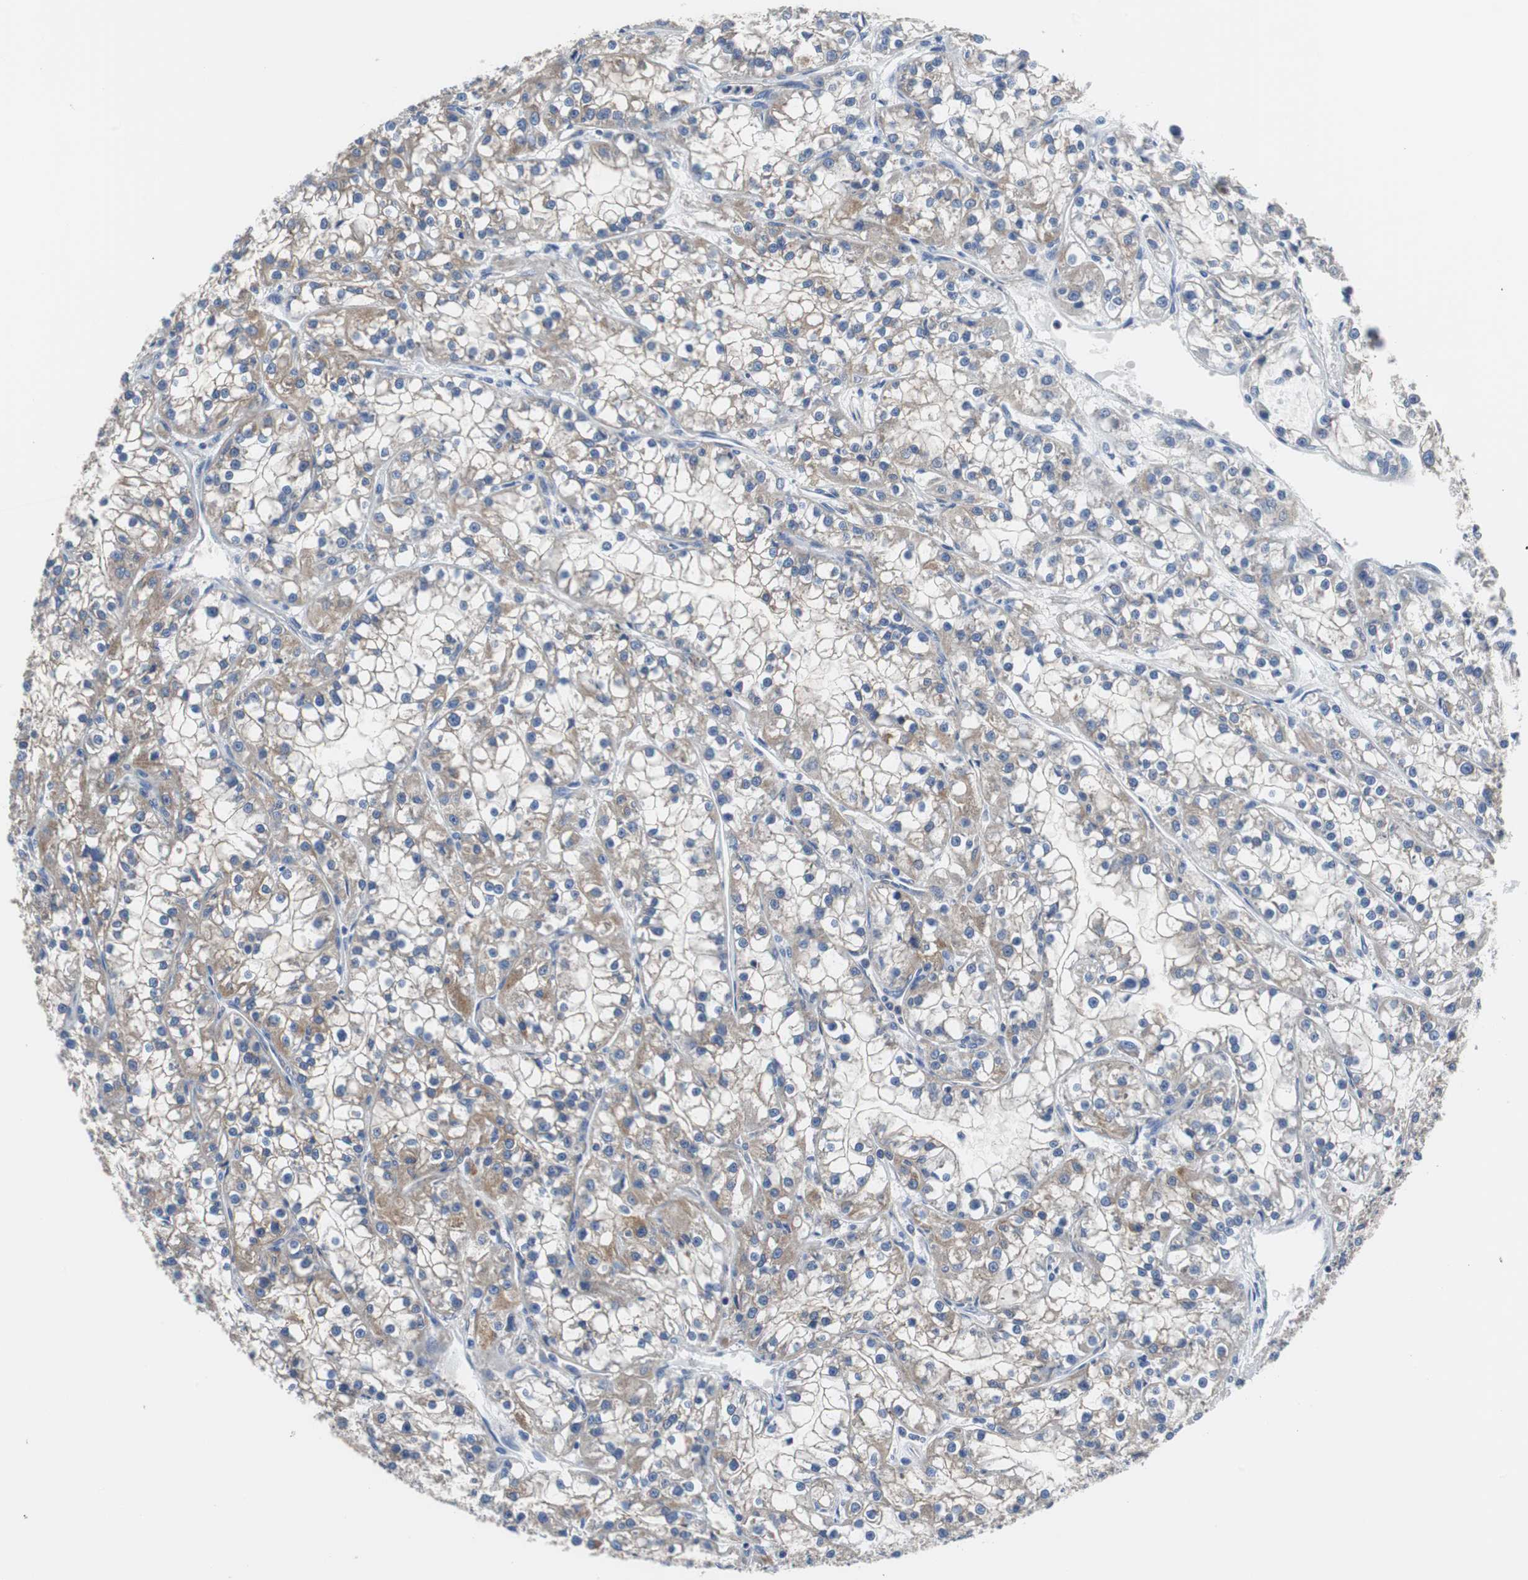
{"staining": {"intensity": "moderate", "quantity": "25%-75%", "location": "cytoplasmic/membranous"}, "tissue": "renal cancer", "cell_type": "Tumor cells", "image_type": "cancer", "snomed": [{"axis": "morphology", "description": "Adenocarcinoma, NOS"}, {"axis": "topography", "description": "Kidney"}], "caption": "Human renal cancer (adenocarcinoma) stained with a brown dye displays moderate cytoplasmic/membranous positive positivity in approximately 25%-75% of tumor cells.", "gene": "BRAF", "patient": {"sex": "female", "age": 52}}